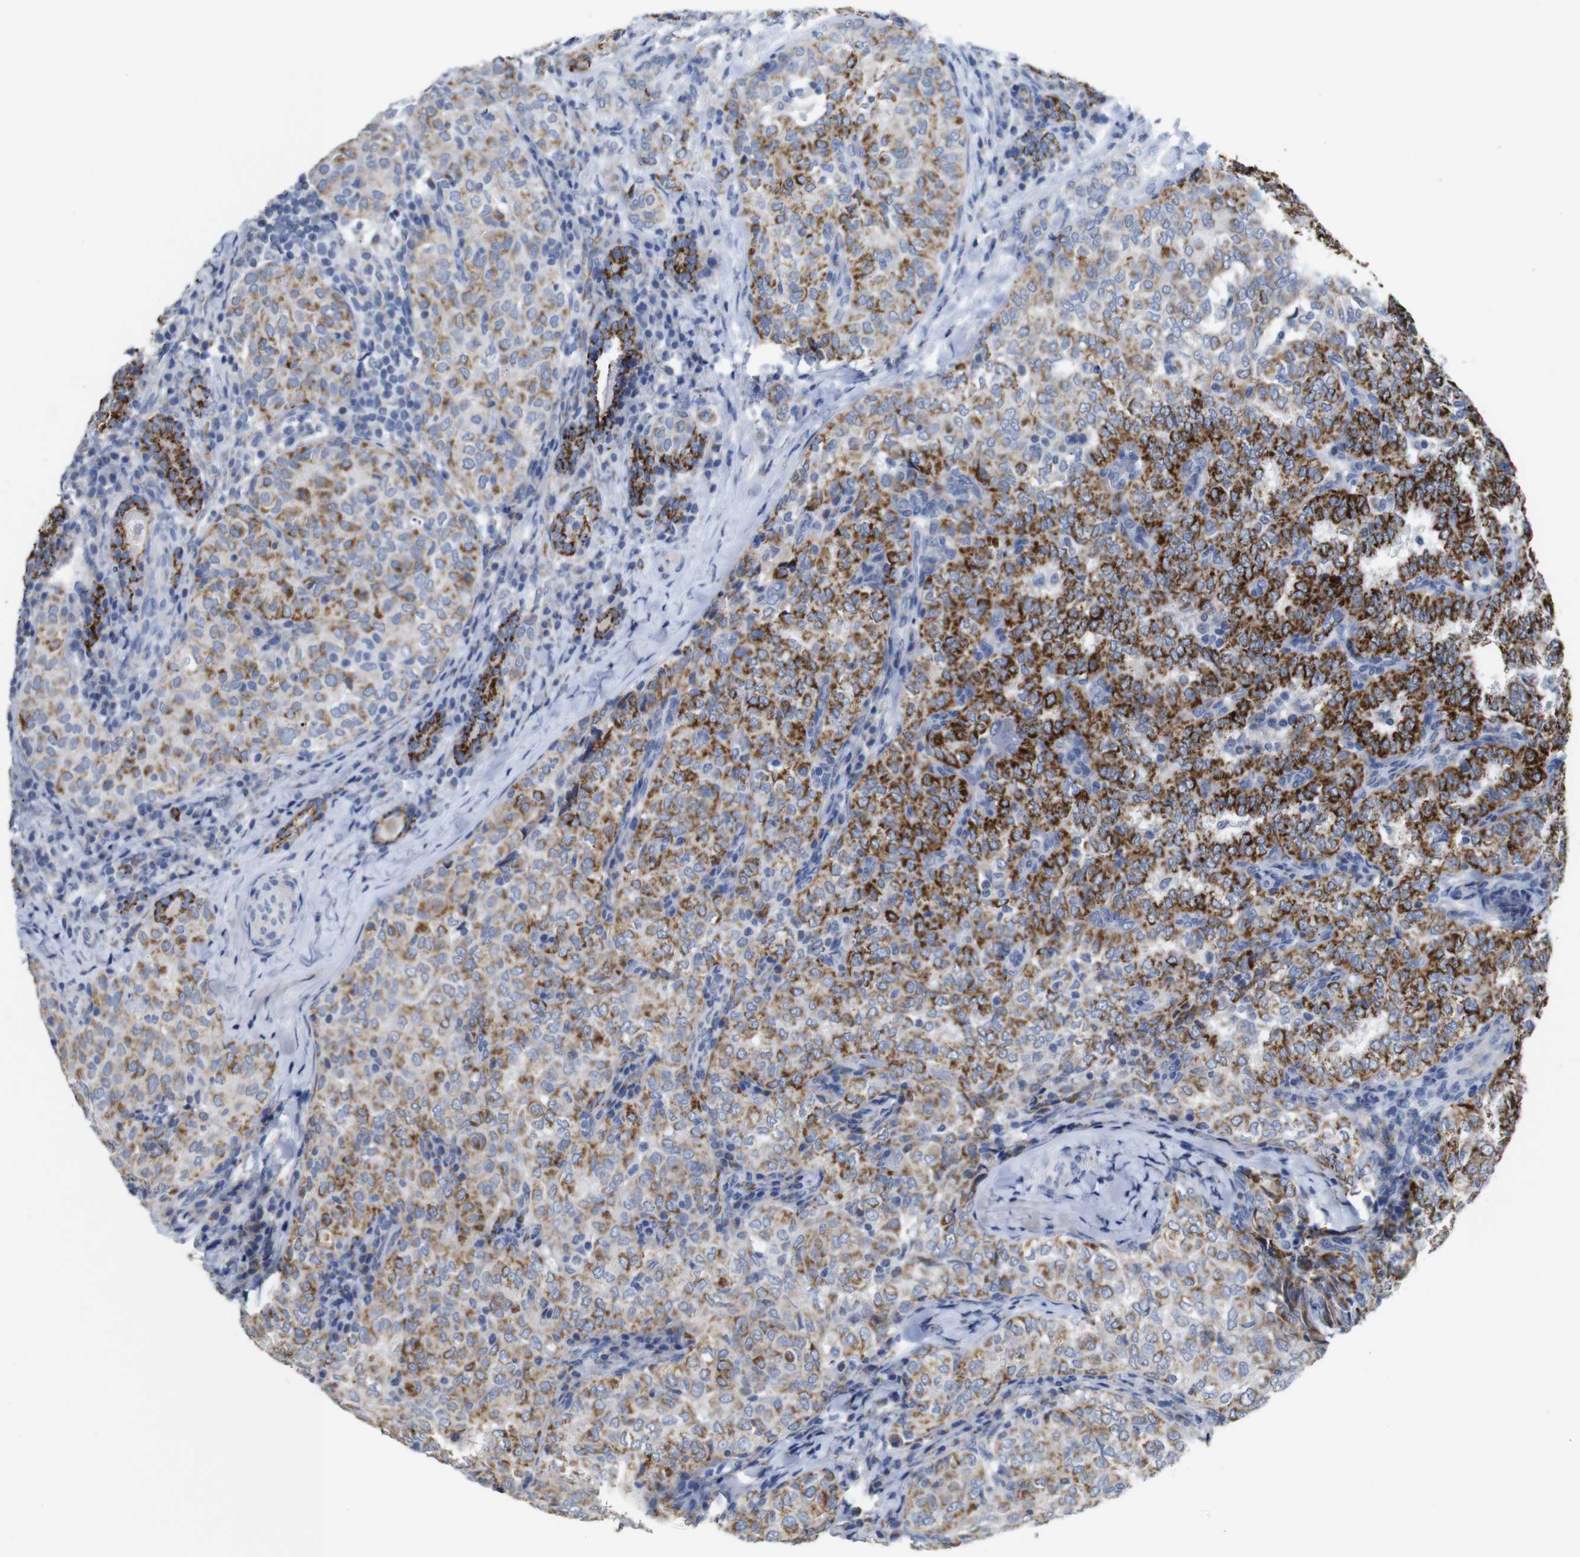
{"staining": {"intensity": "strong", "quantity": "25%-75%", "location": "cytoplasmic/membranous"}, "tissue": "thyroid cancer", "cell_type": "Tumor cells", "image_type": "cancer", "snomed": [{"axis": "morphology", "description": "Papillary adenocarcinoma, NOS"}, {"axis": "topography", "description": "Thyroid gland"}], "caption": "Approximately 25%-75% of tumor cells in human thyroid papillary adenocarcinoma reveal strong cytoplasmic/membranous protein positivity as visualized by brown immunohistochemical staining.", "gene": "MAOA", "patient": {"sex": "female", "age": 30}}